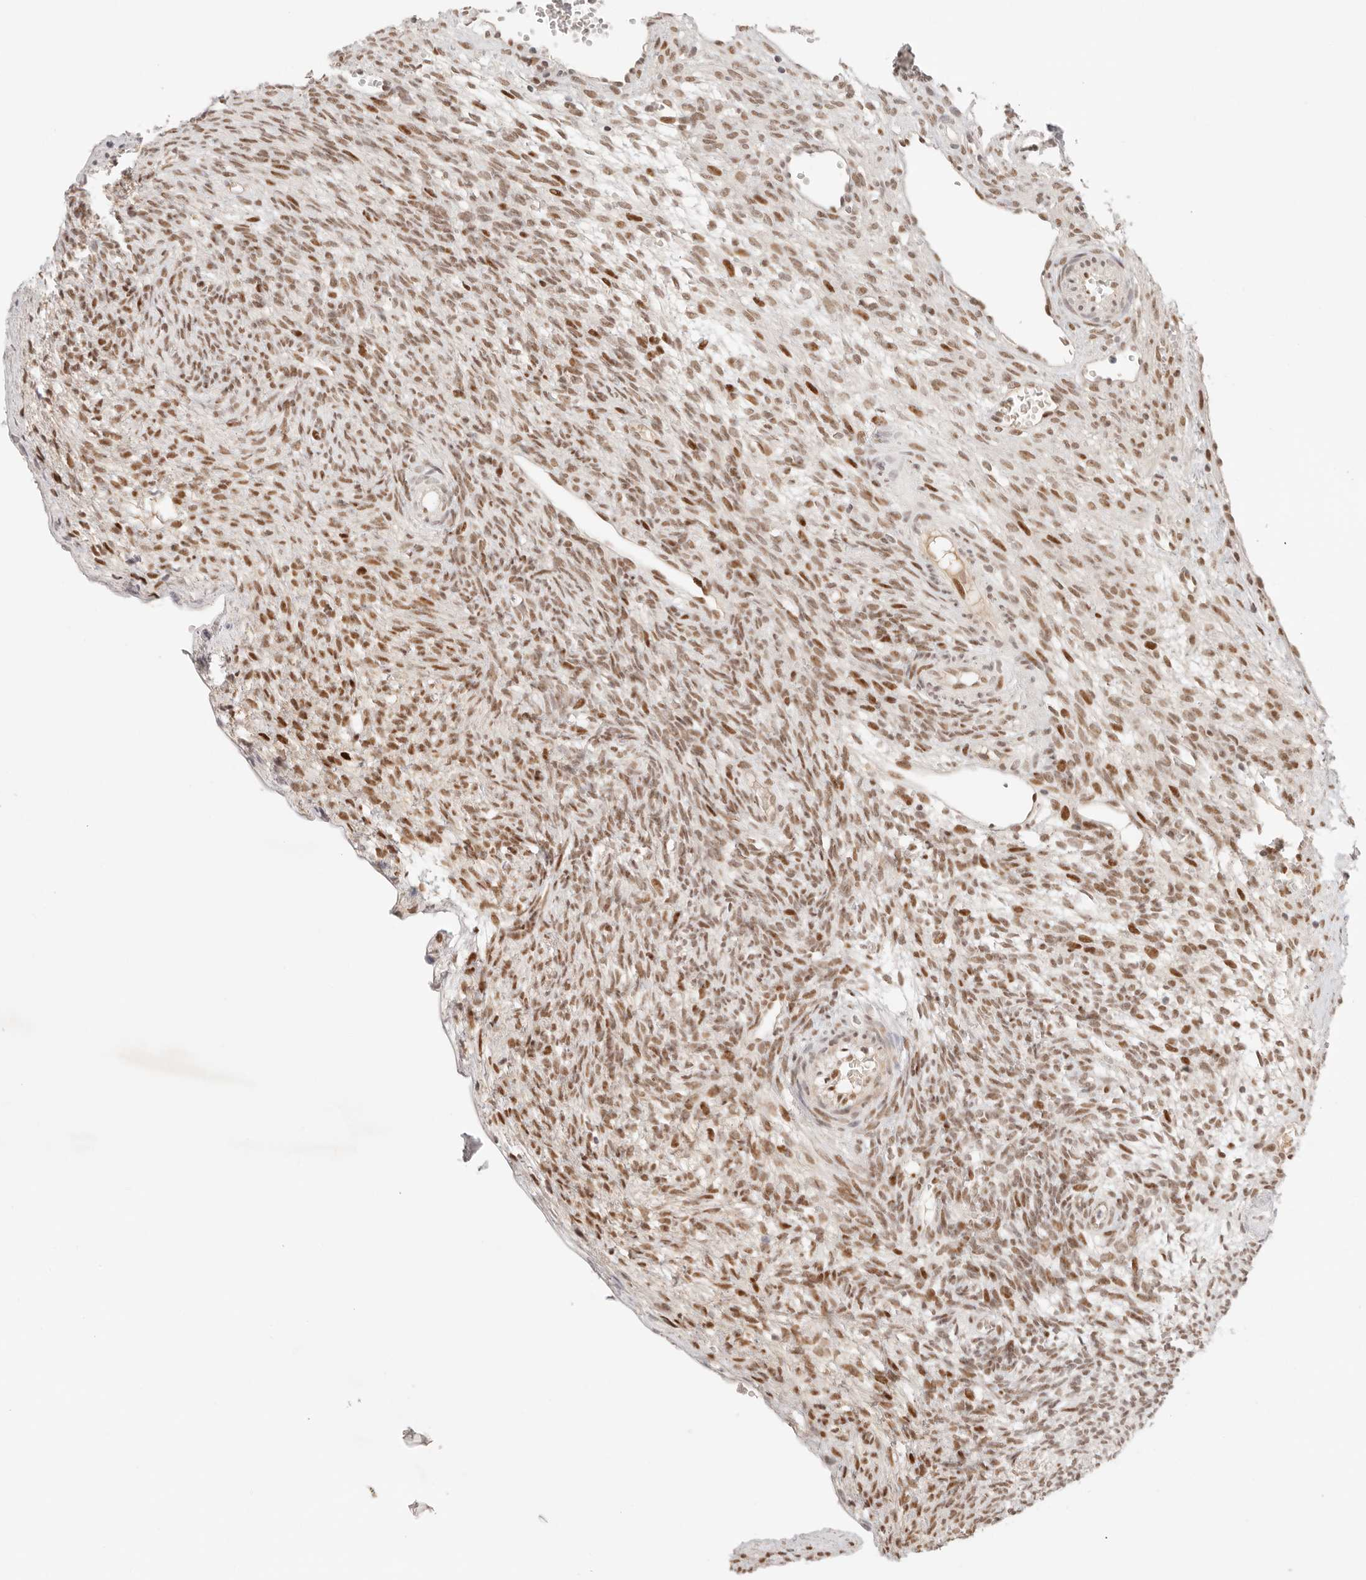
{"staining": {"intensity": "moderate", "quantity": "25%-75%", "location": "nuclear"}, "tissue": "ovary", "cell_type": "Ovarian stroma cells", "image_type": "normal", "snomed": [{"axis": "morphology", "description": "Normal tissue, NOS"}, {"axis": "topography", "description": "Ovary"}], "caption": "Ovarian stroma cells reveal moderate nuclear positivity in about 25%-75% of cells in normal ovary. (DAB (3,3'-diaminobenzidine) = brown stain, brightfield microscopy at high magnification).", "gene": "HOXC5", "patient": {"sex": "female", "age": 34}}